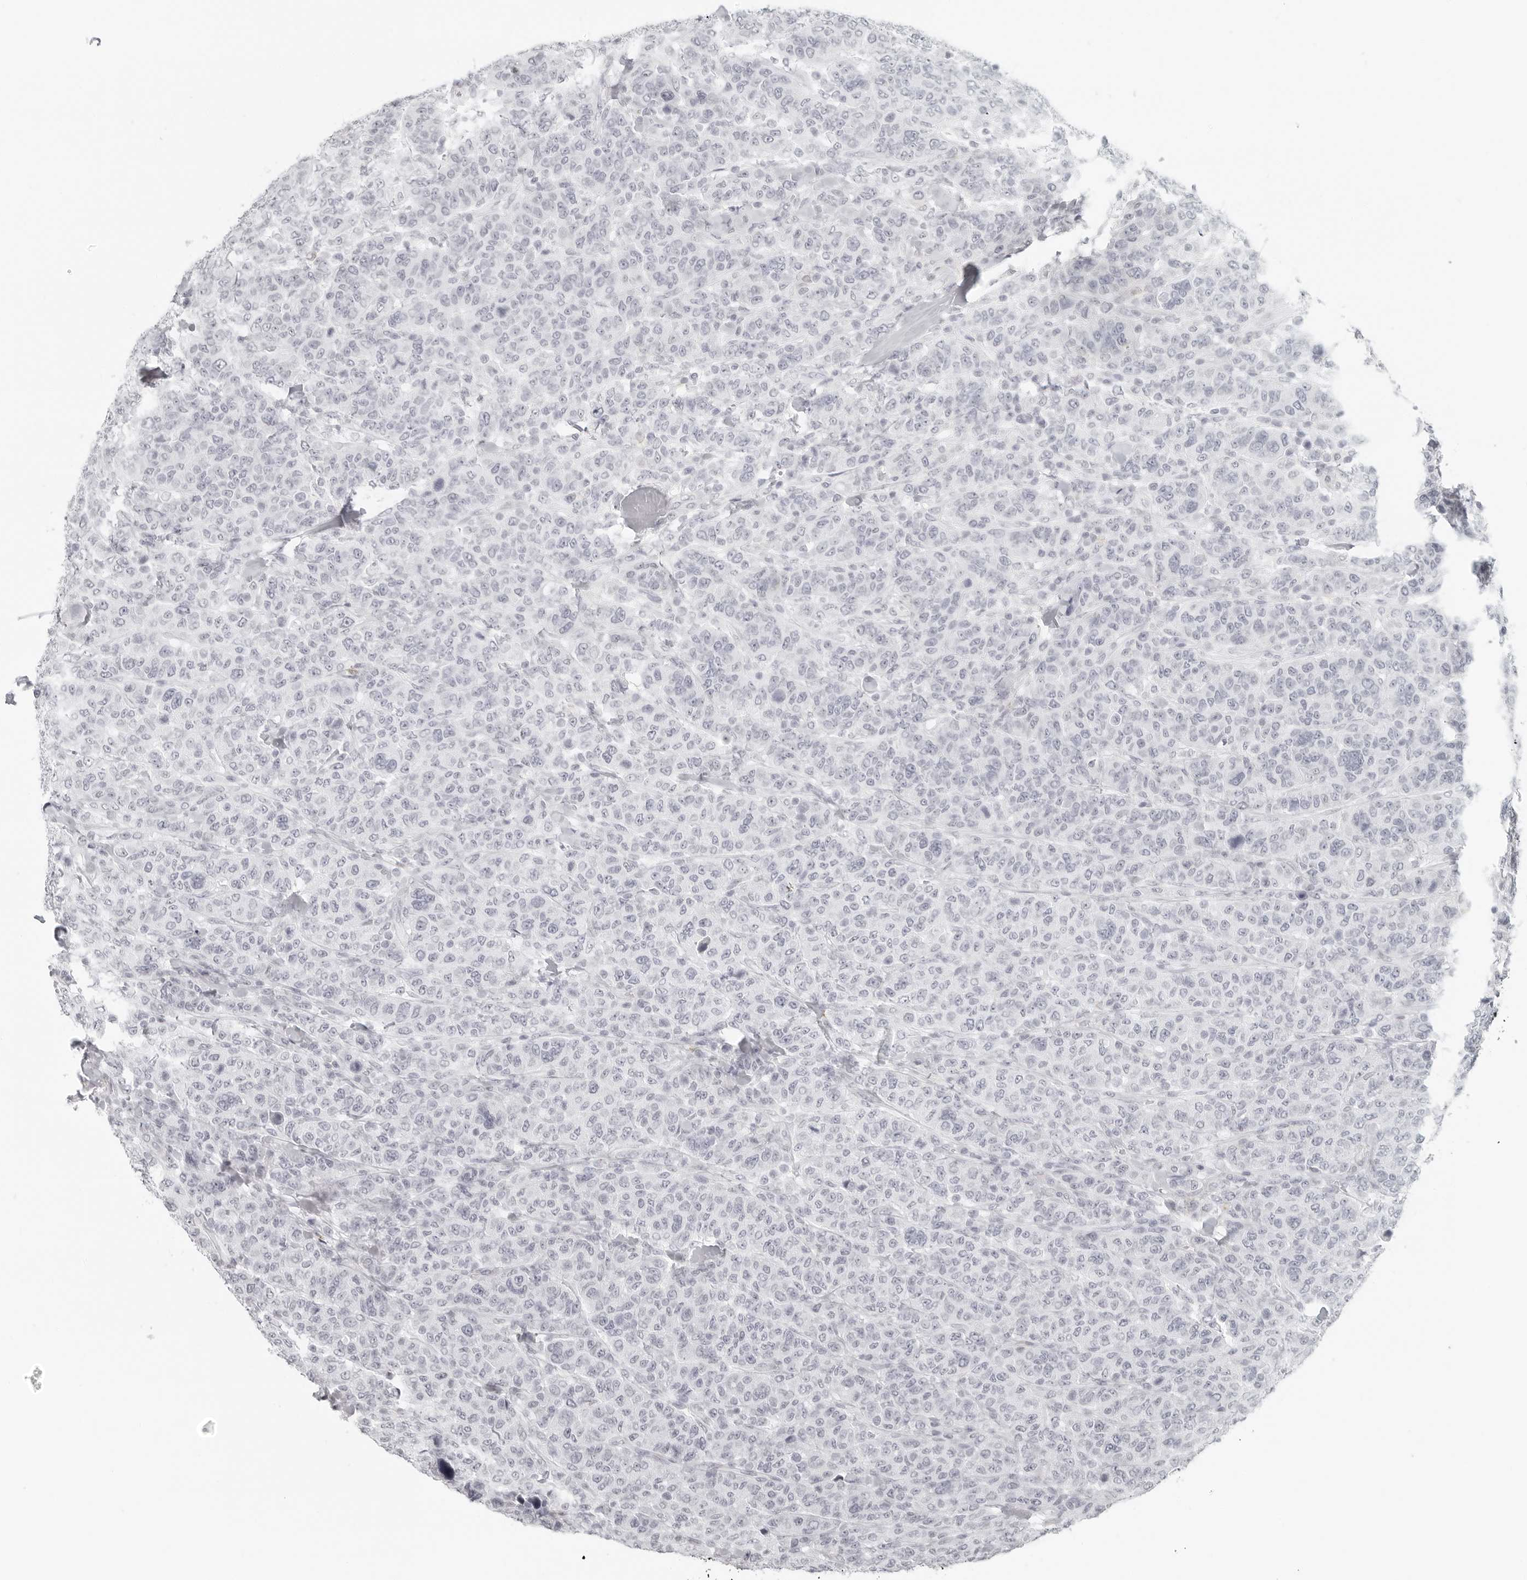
{"staining": {"intensity": "negative", "quantity": "none", "location": "none"}, "tissue": "breast cancer", "cell_type": "Tumor cells", "image_type": "cancer", "snomed": [{"axis": "morphology", "description": "Duct carcinoma"}, {"axis": "topography", "description": "Breast"}], "caption": "High power microscopy histopathology image of an IHC photomicrograph of invasive ductal carcinoma (breast), revealing no significant positivity in tumor cells.", "gene": "RPS6KC1", "patient": {"sex": "female", "age": 37}}